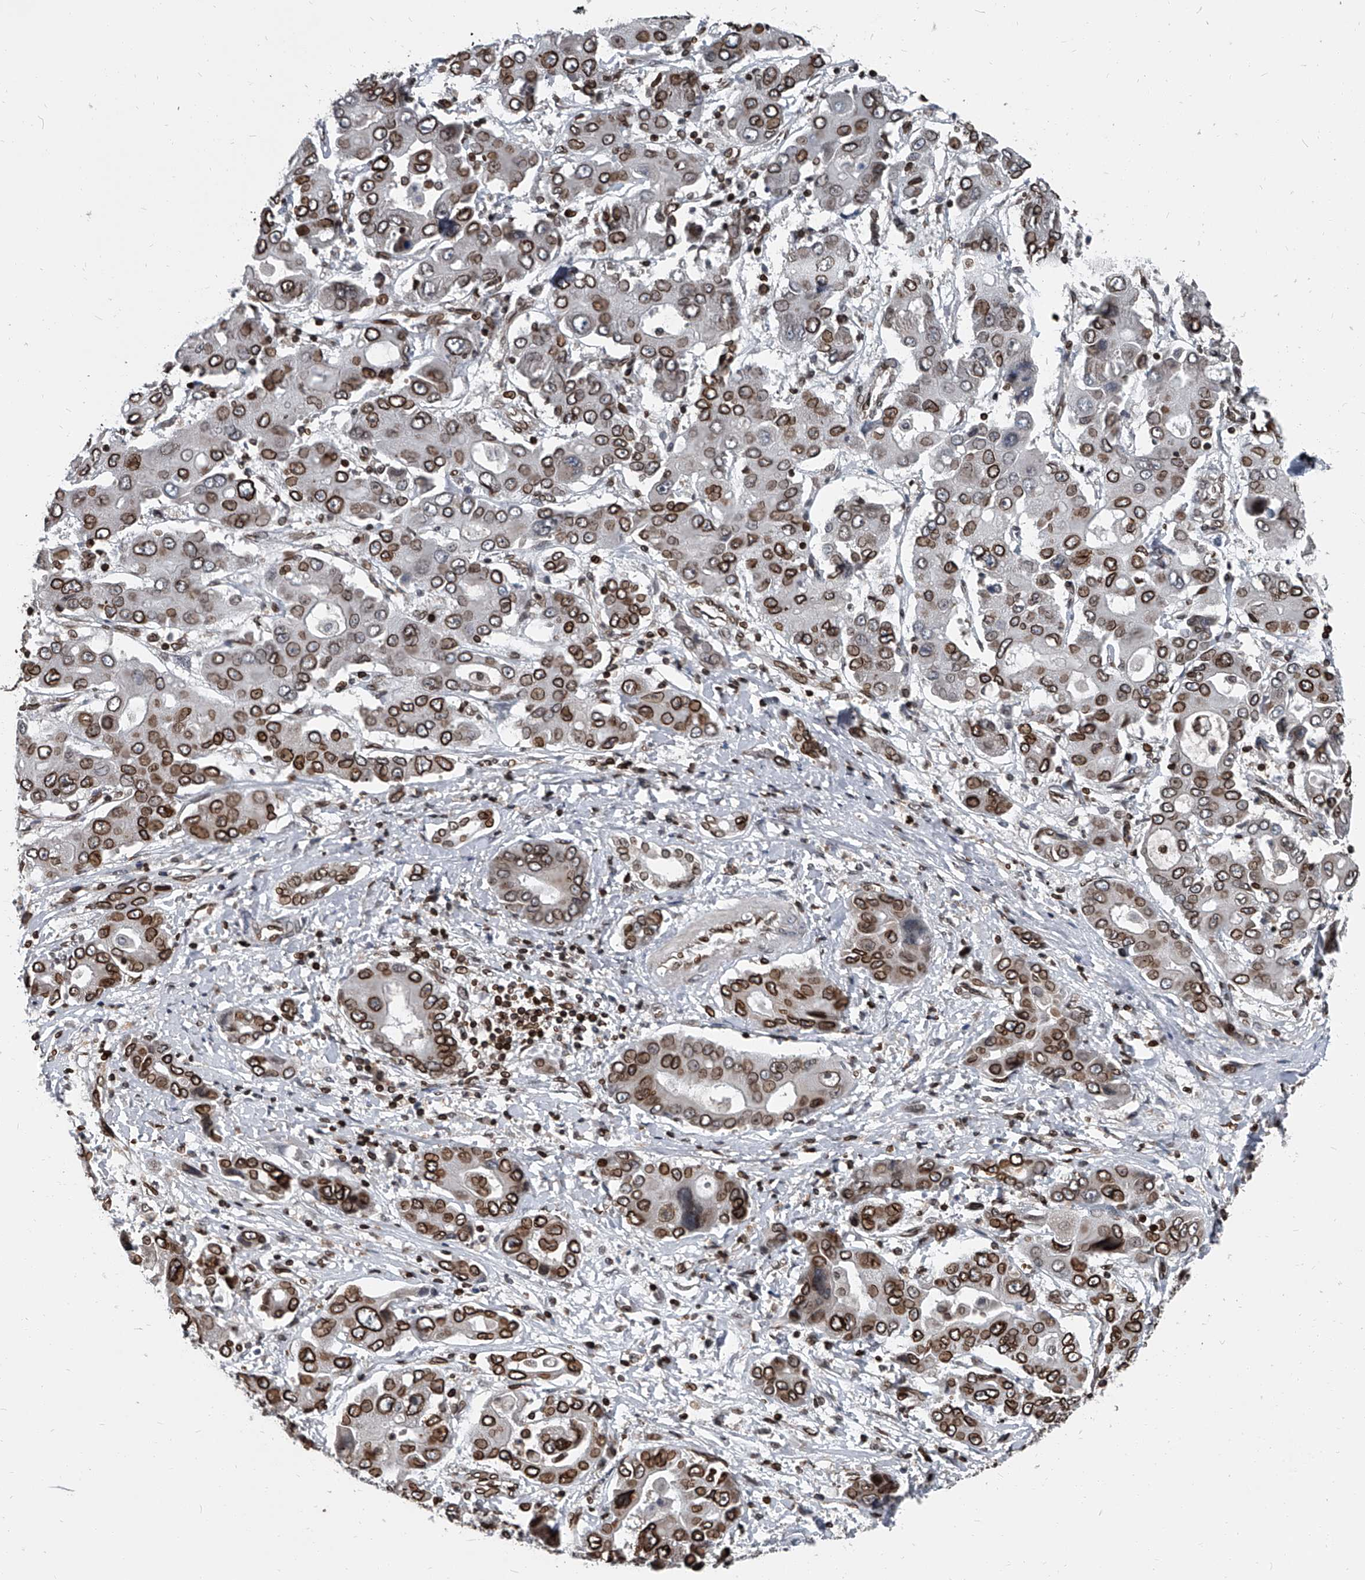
{"staining": {"intensity": "strong", "quantity": ">75%", "location": "cytoplasmic/membranous,nuclear"}, "tissue": "liver cancer", "cell_type": "Tumor cells", "image_type": "cancer", "snomed": [{"axis": "morphology", "description": "Cholangiocarcinoma"}, {"axis": "topography", "description": "Liver"}], "caption": "Brown immunohistochemical staining in cholangiocarcinoma (liver) displays strong cytoplasmic/membranous and nuclear staining in about >75% of tumor cells. (Brightfield microscopy of DAB IHC at high magnification).", "gene": "PHF20", "patient": {"sex": "male", "age": 67}}